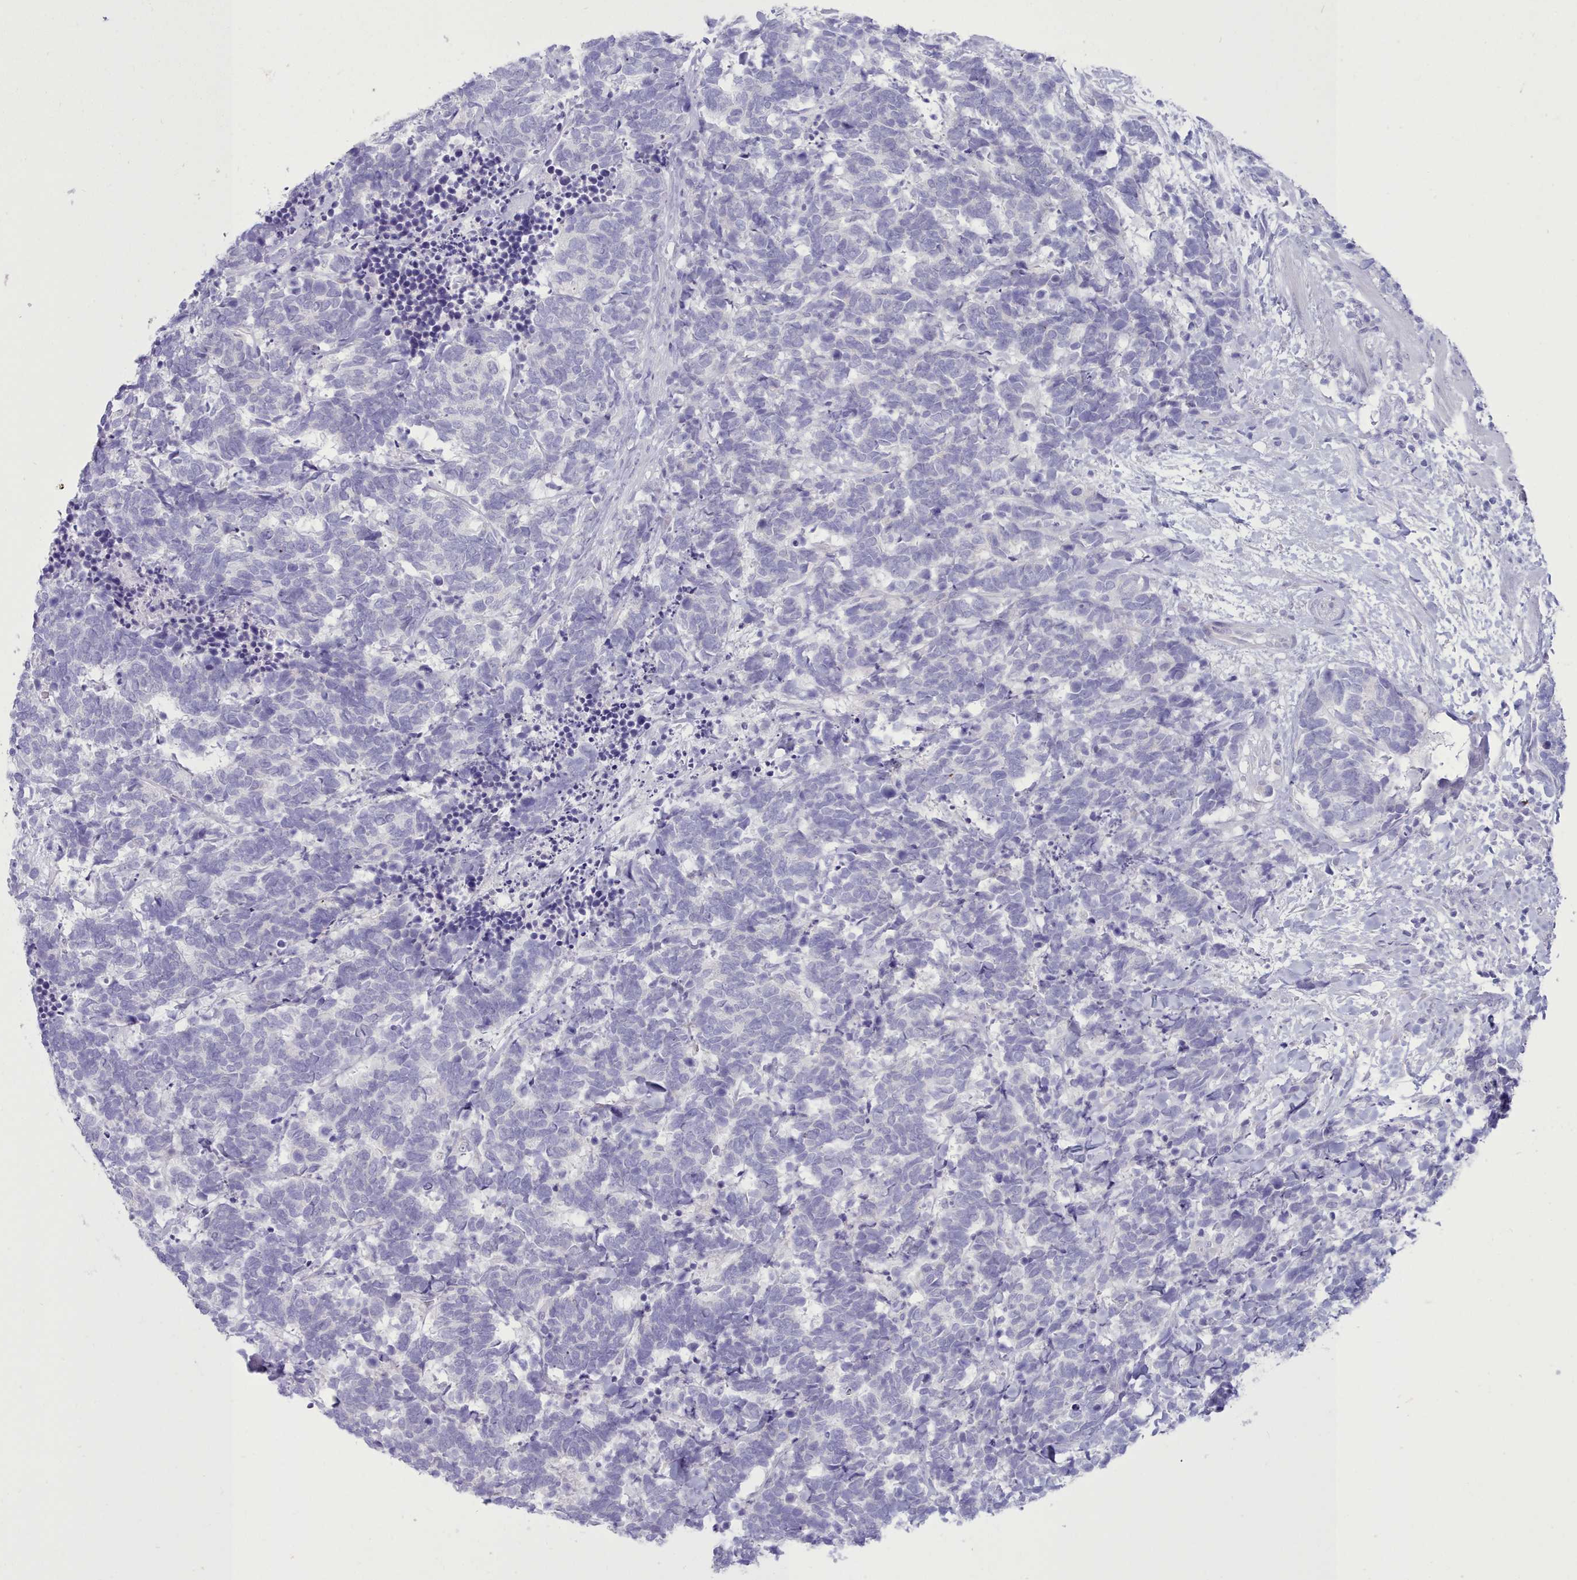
{"staining": {"intensity": "negative", "quantity": "none", "location": "none"}, "tissue": "carcinoid", "cell_type": "Tumor cells", "image_type": "cancer", "snomed": [{"axis": "morphology", "description": "Carcinoma, NOS"}, {"axis": "morphology", "description": "Carcinoid, malignant, NOS"}, {"axis": "topography", "description": "Prostate"}], "caption": "The photomicrograph demonstrates no staining of tumor cells in carcinoid. The staining is performed using DAB brown chromogen with nuclei counter-stained in using hematoxylin.", "gene": "TMEM253", "patient": {"sex": "male", "age": 57}}